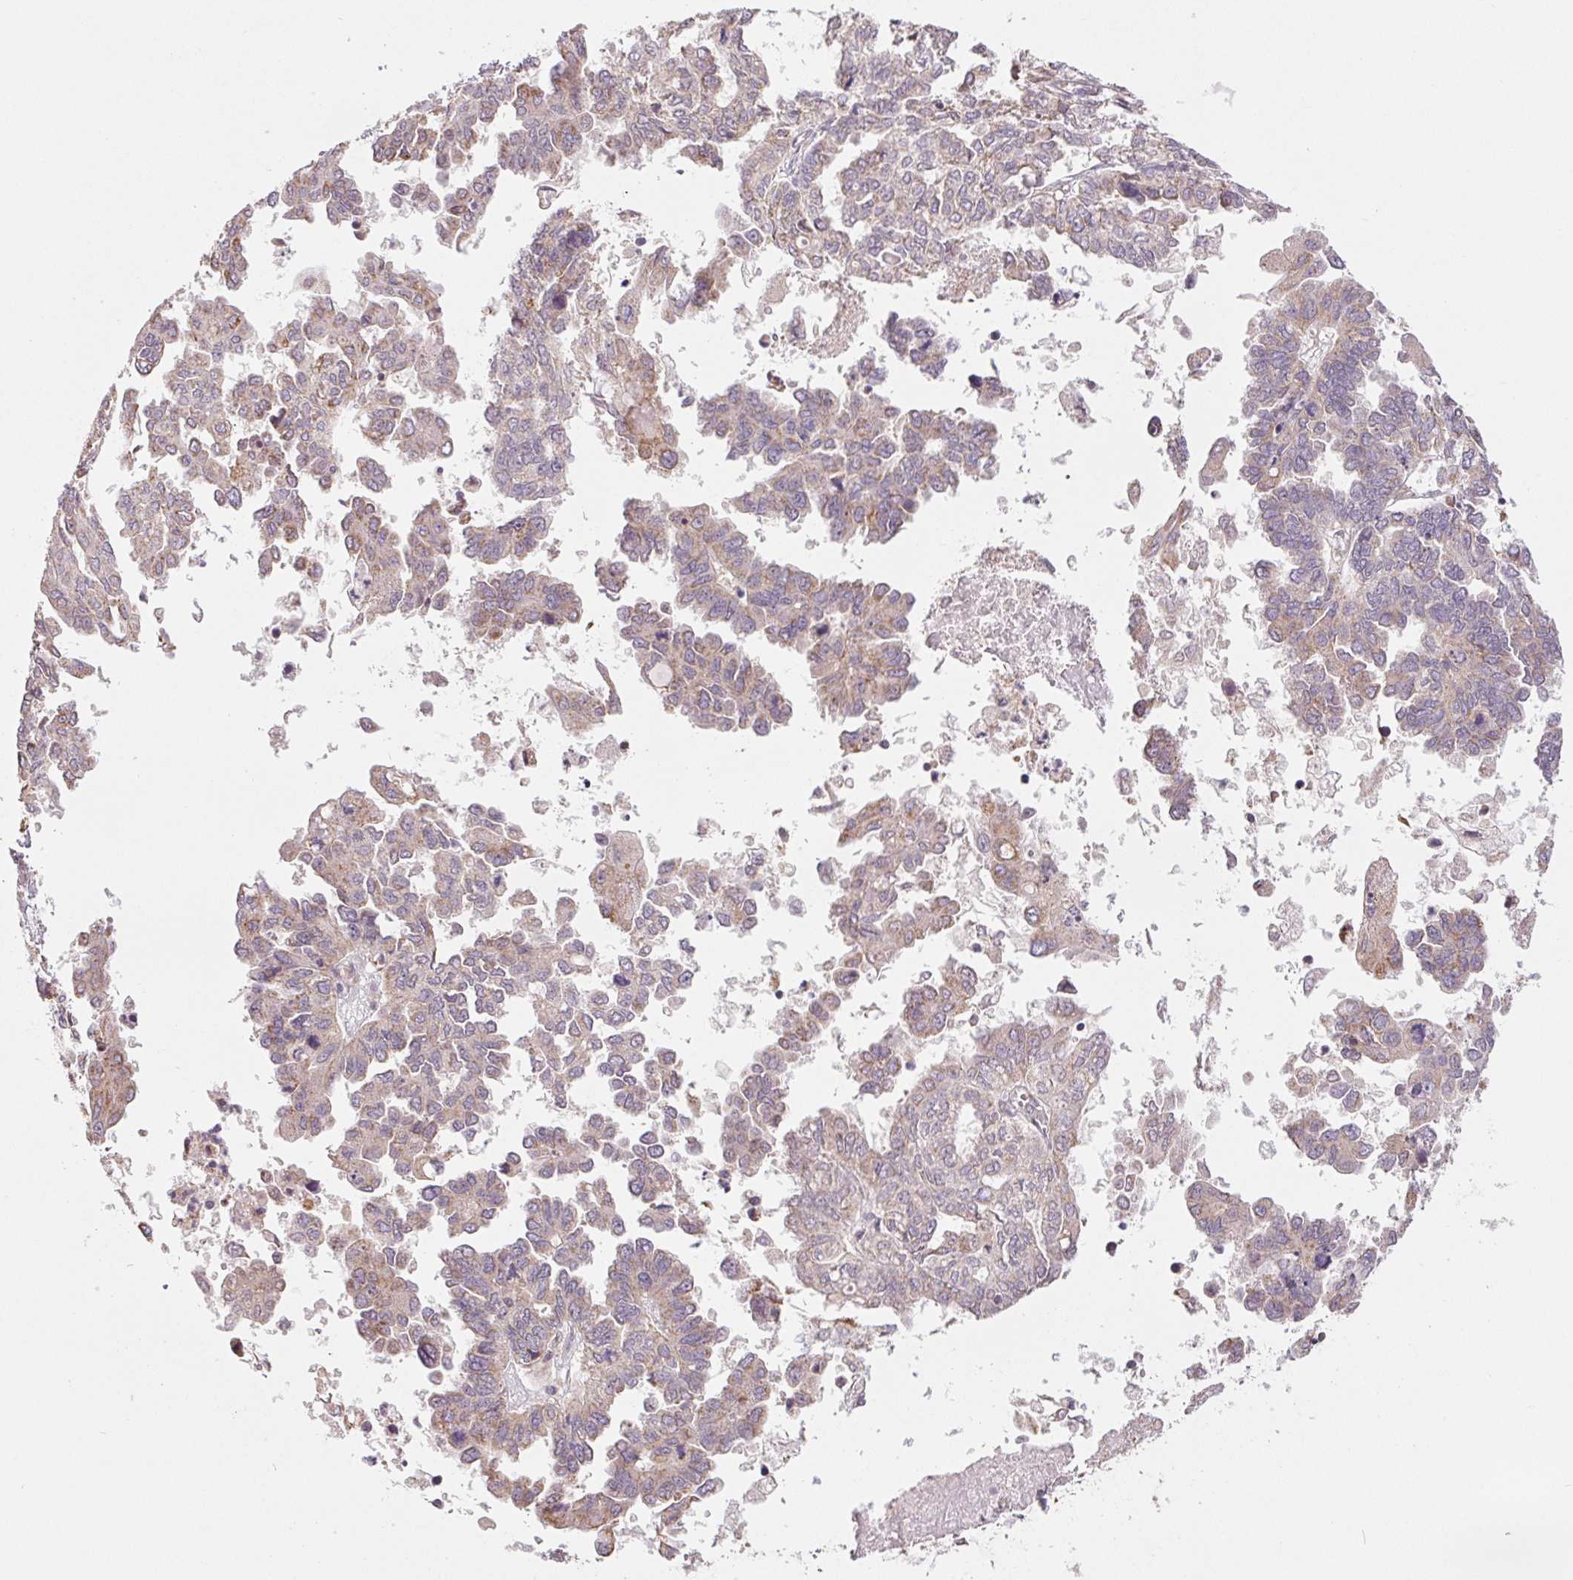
{"staining": {"intensity": "weak", "quantity": "25%-75%", "location": "cytoplasmic/membranous"}, "tissue": "ovarian cancer", "cell_type": "Tumor cells", "image_type": "cancer", "snomed": [{"axis": "morphology", "description": "Cystadenocarcinoma, serous, NOS"}, {"axis": "topography", "description": "Ovary"}], "caption": "Ovarian cancer (serous cystadenocarcinoma) was stained to show a protein in brown. There is low levels of weak cytoplasmic/membranous expression in about 25%-75% of tumor cells. Using DAB (3,3'-diaminobenzidine) (brown) and hematoxylin (blue) stains, captured at high magnification using brightfield microscopy.", "gene": "MAP3K5", "patient": {"sex": "female", "age": 53}}